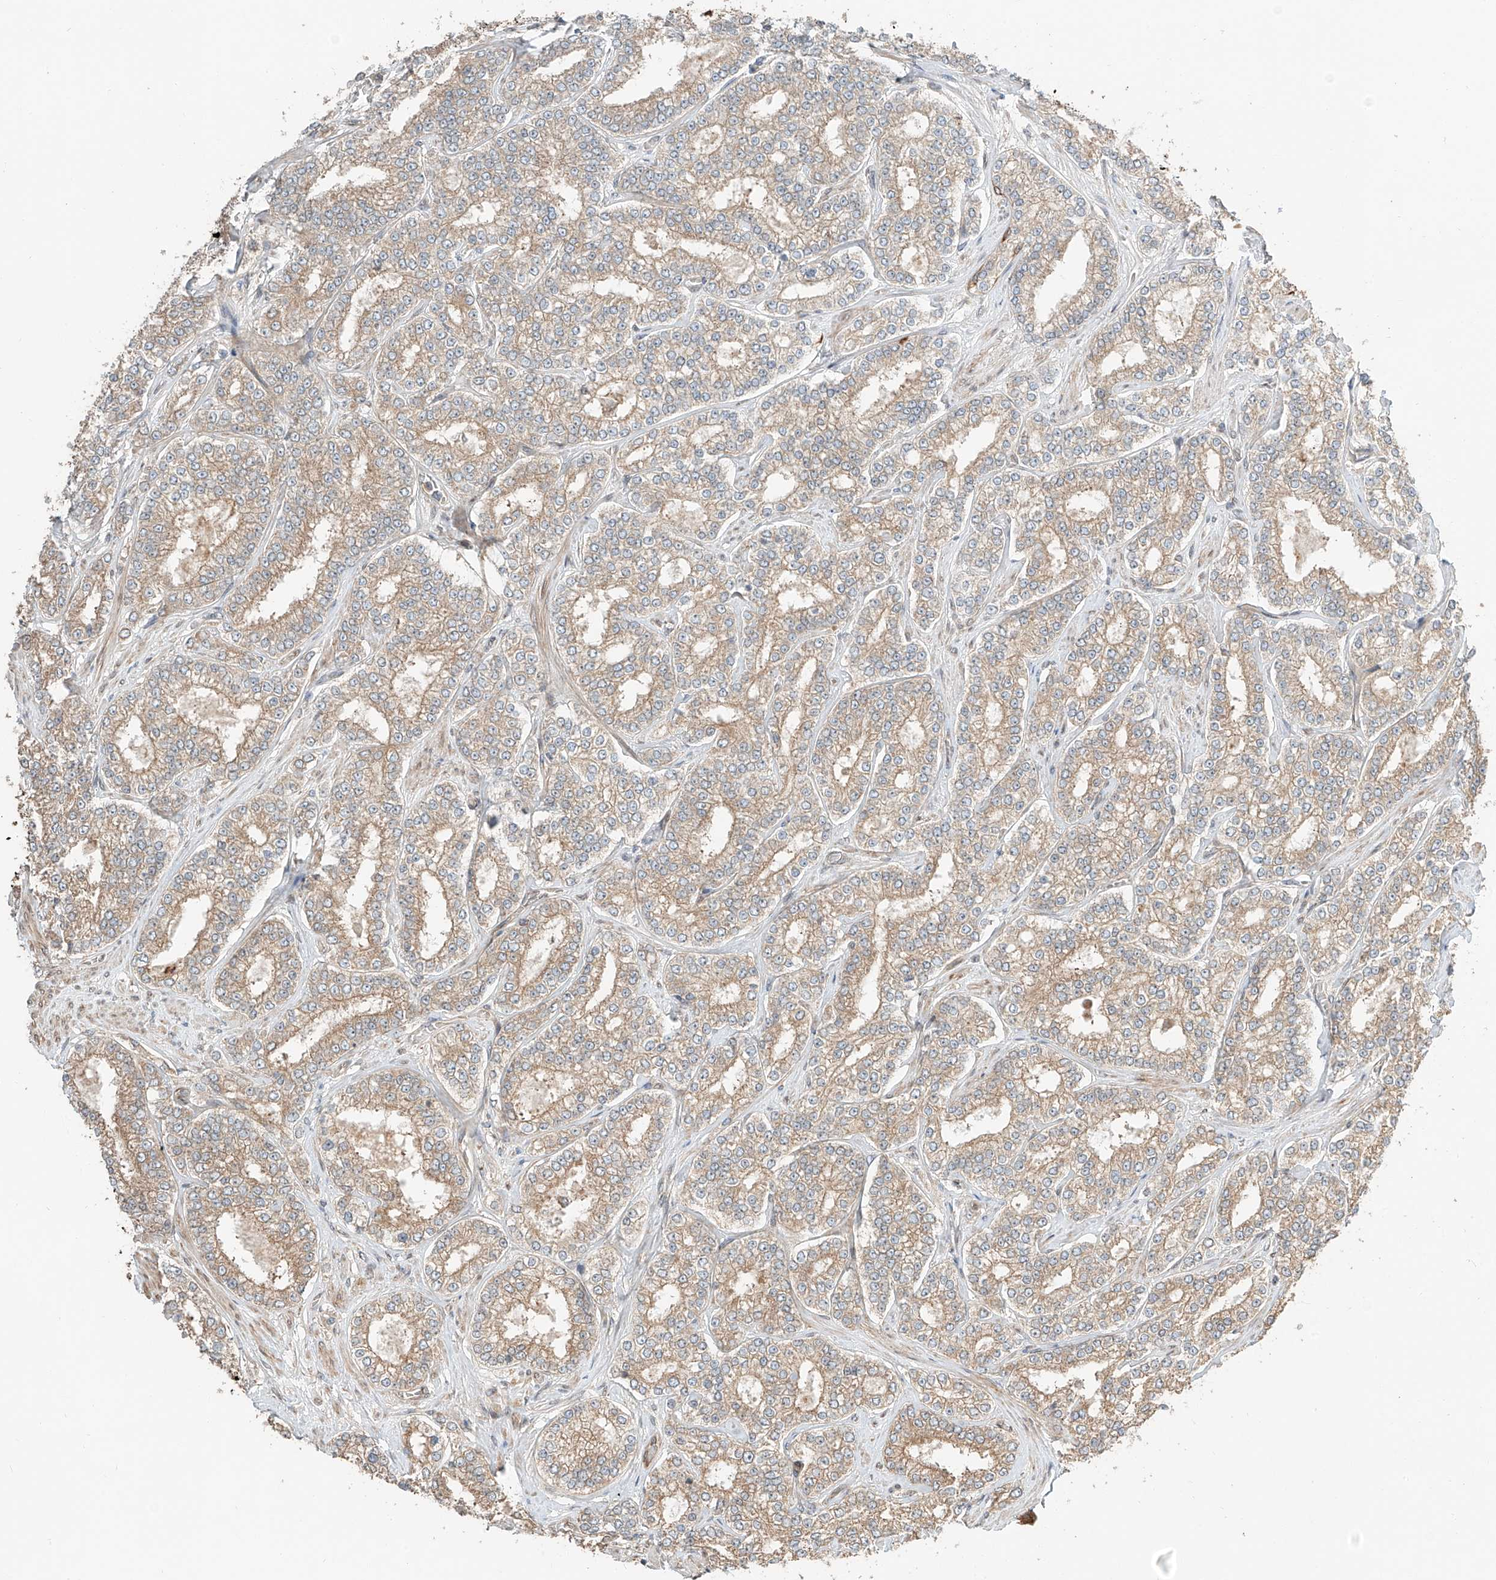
{"staining": {"intensity": "weak", "quantity": ">75%", "location": "cytoplasmic/membranous"}, "tissue": "prostate cancer", "cell_type": "Tumor cells", "image_type": "cancer", "snomed": [{"axis": "morphology", "description": "Normal tissue, NOS"}, {"axis": "morphology", "description": "Adenocarcinoma, High grade"}, {"axis": "topography", "description": "Prostate"}], "caption": "Immunohistochemical staining of prostate adenocarcinoma (high-grade) displays low levels of weak cytoplasmic/membranous protein staining in approximately >75% of tumor cells.", "gene": "CEP162", "patient": {"sex": "male", "age": 83}}